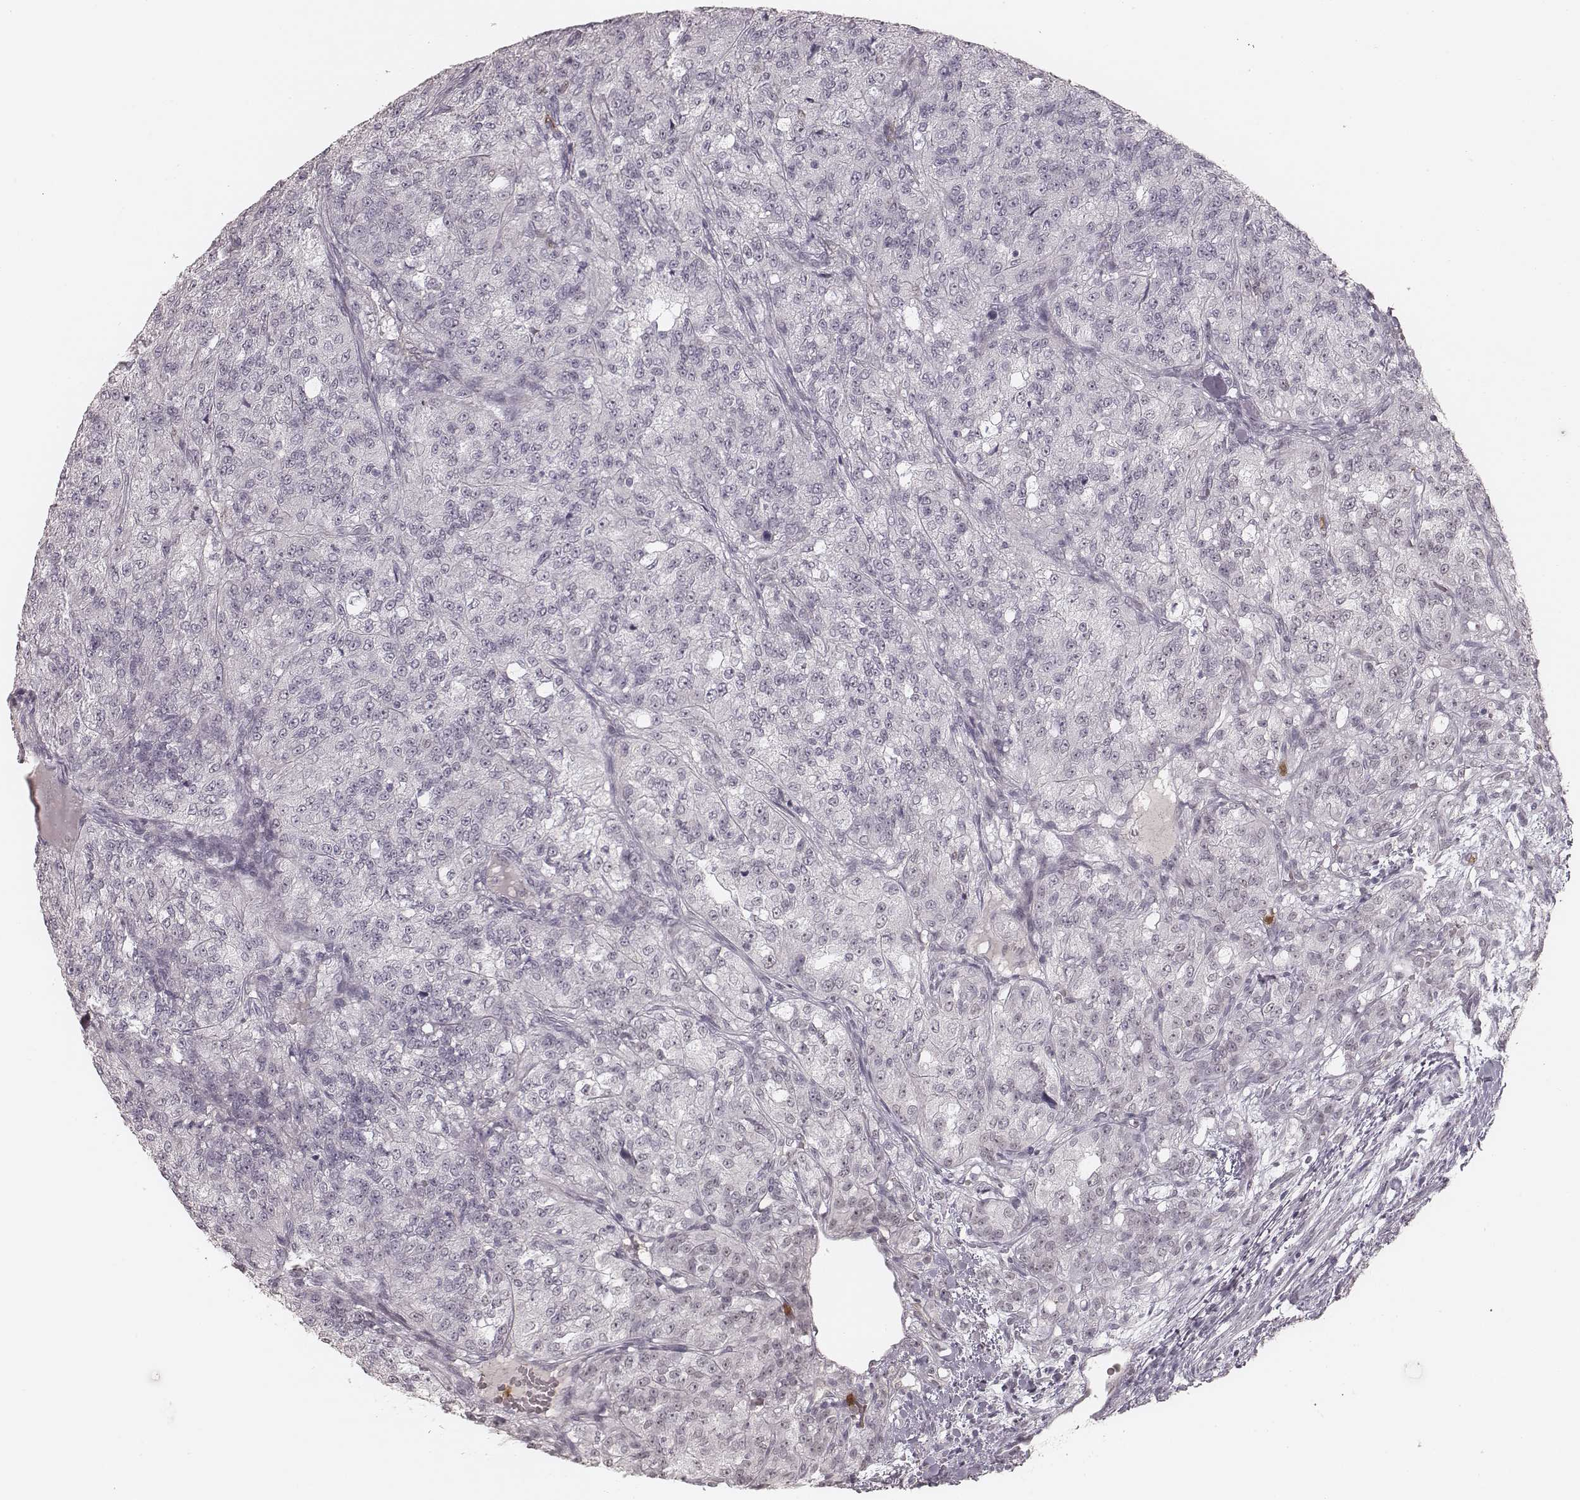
{"staining": {"intensity": "negative", "quantity": "none", "location": "none"}, "tissue": "renal cancer", "cell_type": "Tumor cells", "image_type": "cancer", "snomed": [{"axis": "morphology", "description": "Adenocarcinoma, NOS"}, {"axis": "topography", "description": "Kidney"}], "caption": "Tumor cells show no significant protein expression in renal adenocarcinoma.", "gene": "KITLG", "patient": {"sex": "female", "age": 63}}